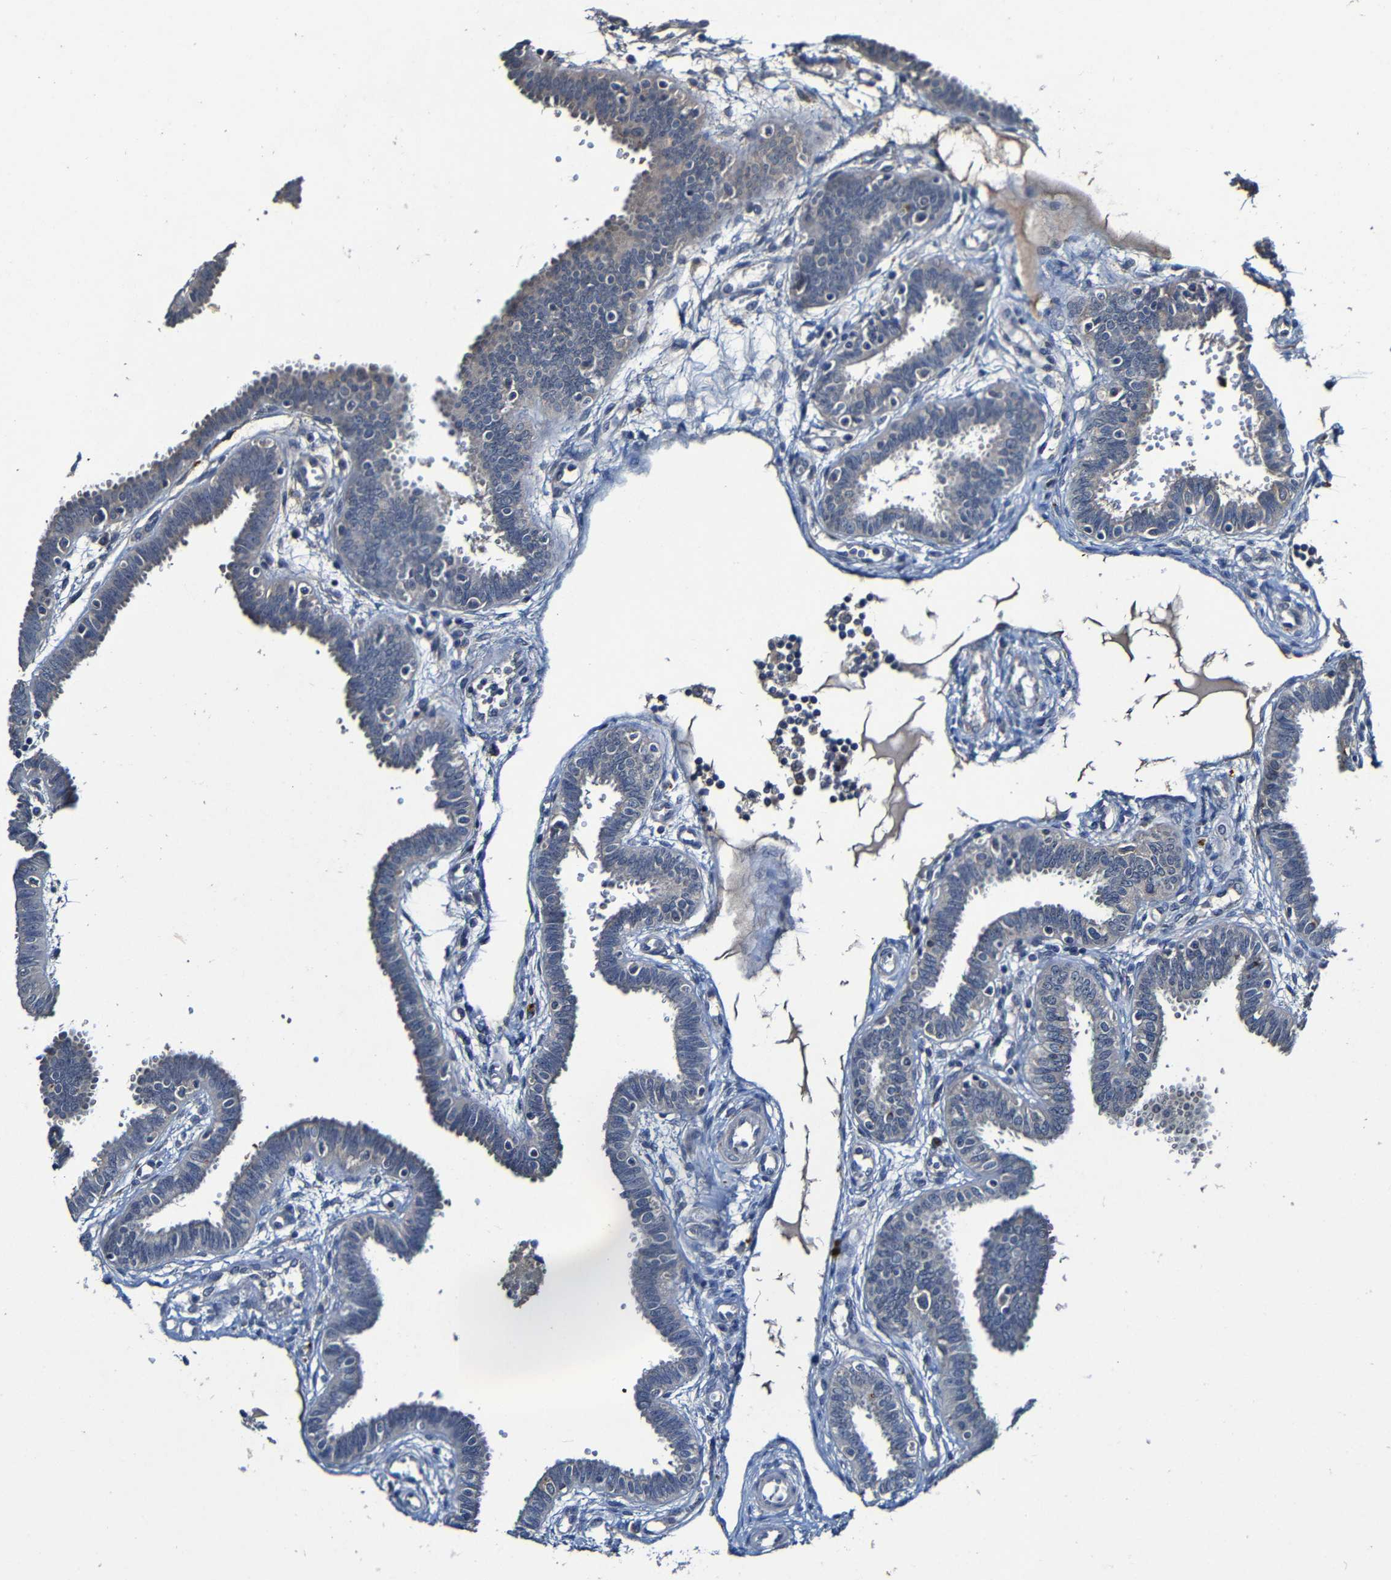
{"staining": {"intensity": "negative", "quantity": "none", "location": "none"}, "tissue": "fallopian tube", "cell_type": "Glandular cells", "image_type": "normal", "snomed": [{"axis": "morphology", "description": "Normal tissue, NOS"}, {"axis": "topography", "description": "Fallopian tube"}], "caption": "Immunohistochemistry (IHC) micrograph of benign fallopian tube stained for a protein (brown), which reveals no expression in glandular cells. (IHC, brightfield microscopy, high magnification).", "gene": "LRRC70", "patient": {"sex": "female", "age": 32}}